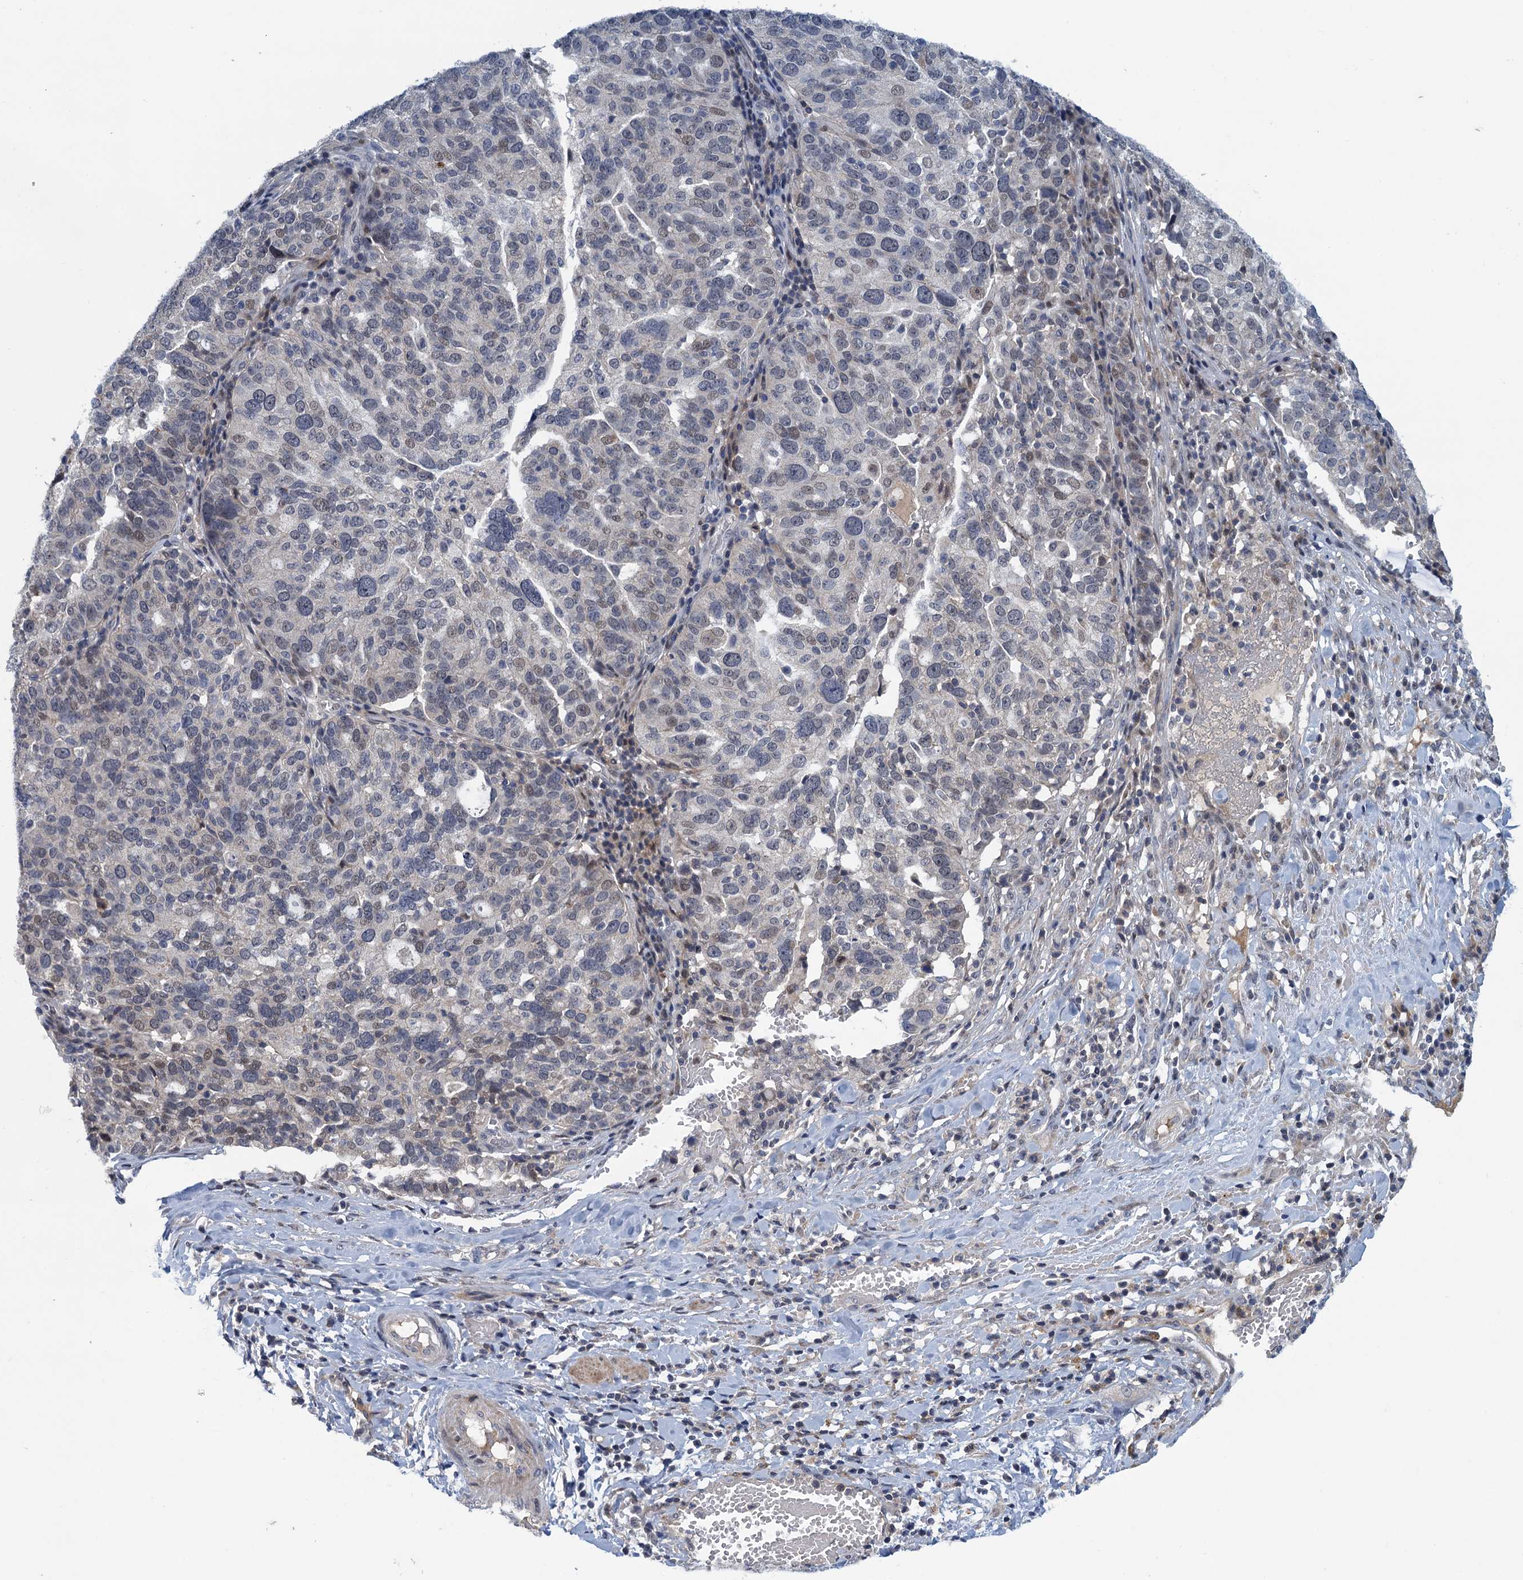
{"staining": {"intensity": "negative", "quantity": "none", "location": "none"}, "tissue": "ovarian cancer", "cell_type": "Tumor cells", "image_type": "cancer", "snomed": [{"axis": "morphology", "description": "Cystadenocarcinoma, serous, NOS"}, {"axis": "topography", "description": "Ovary"}], "caption": "There is no significant positivity in tumor cells of ovarian serous cystadenocarcinoma.", "gene": "MDM1", "patient": {"sex": "female", "age": 59}}